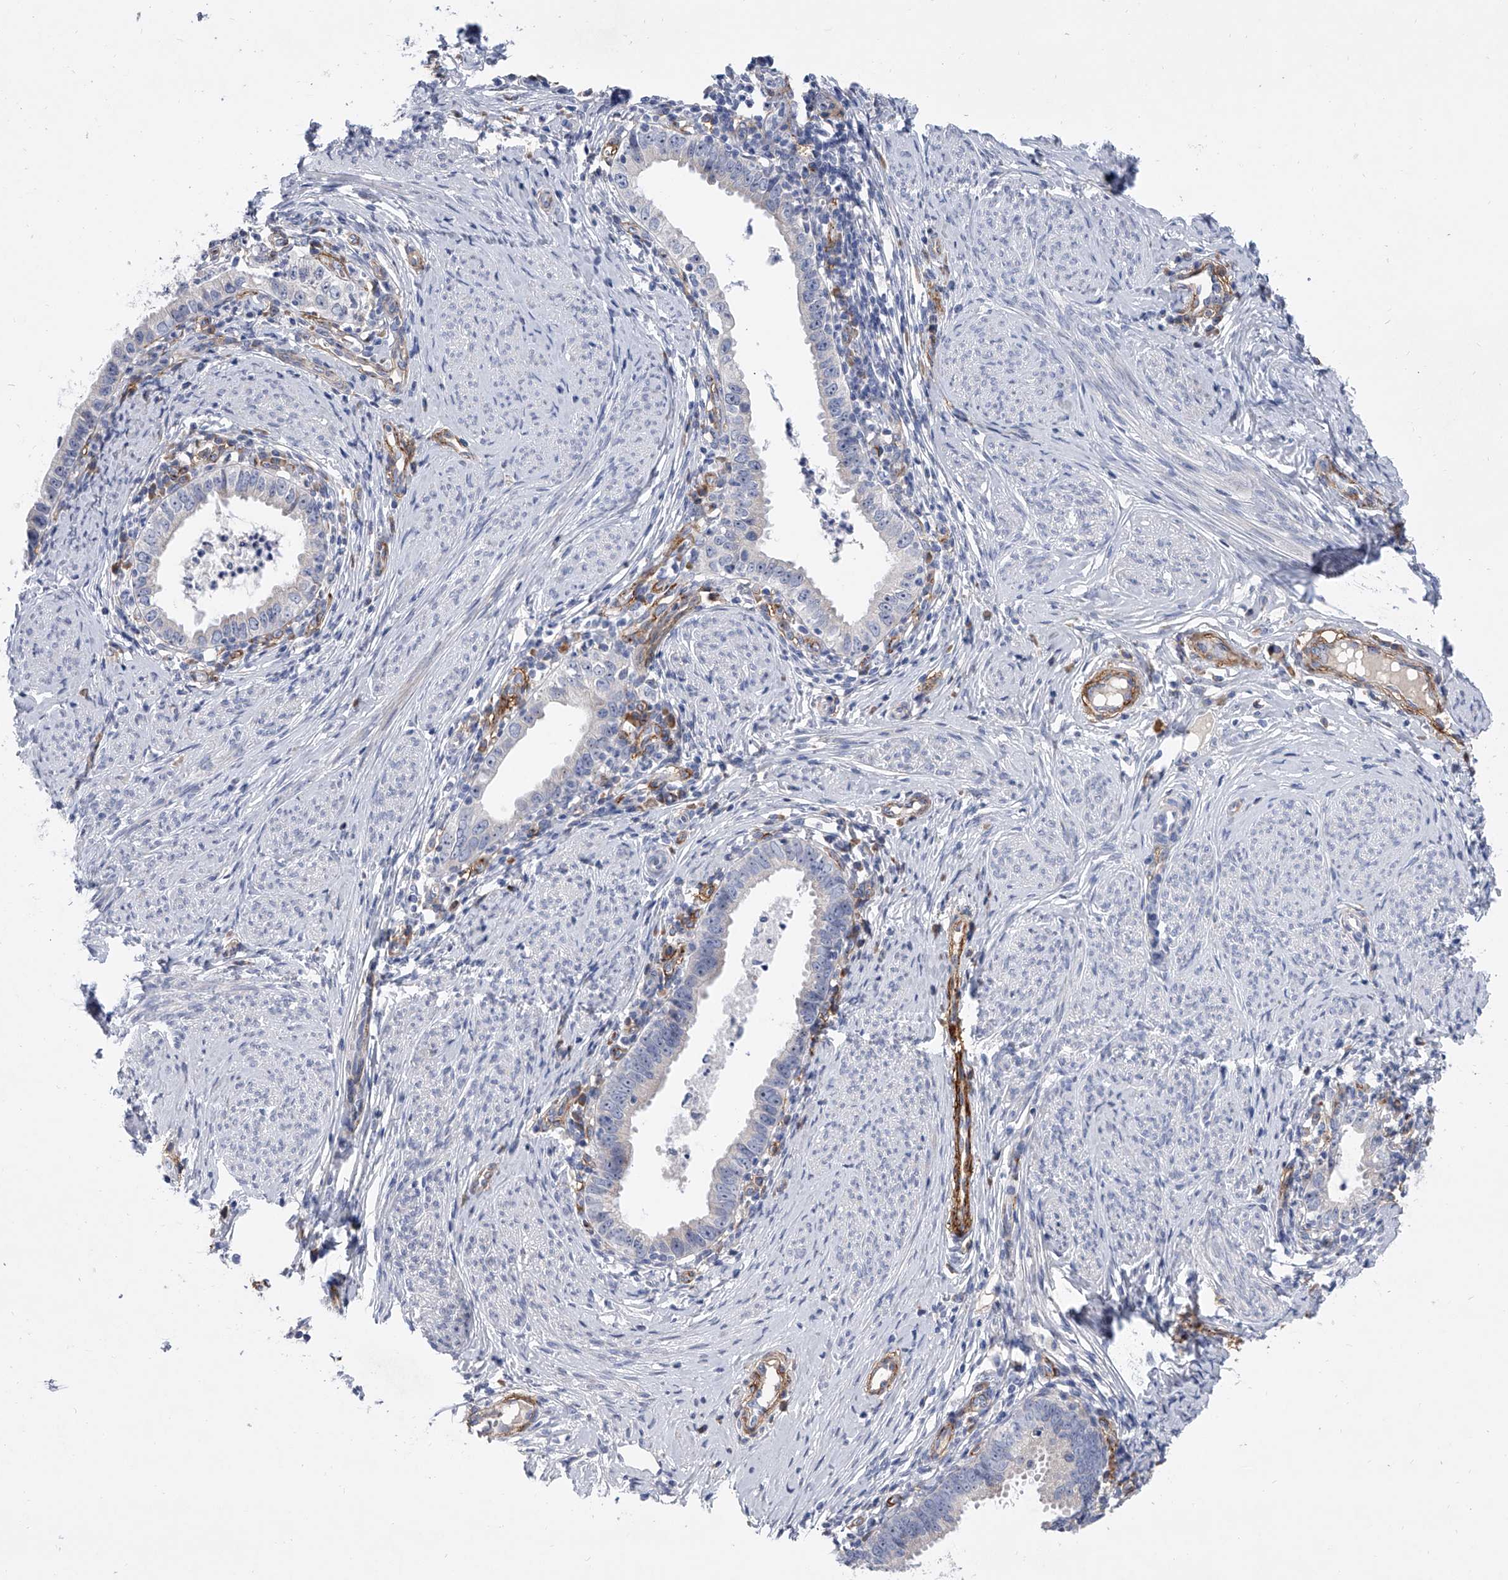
{"staining": {"intensity": "negative", "quantity": "none", "location": "none"}, "tissue": "cervical cancer", "cell_type": "Tumor cells", "image_type": "cancer", "snomed": [{"axis": "morphology", "description": "Adenocarcinoma, NOS"}, {"axis": "topography", "description": "Cervix"}], "caption": "Tumor cells show no significant positivity in cervical cancer (adenocarcinoma).", "gene": "ALG14", "patient": {"sex": "female", "age": 36}}